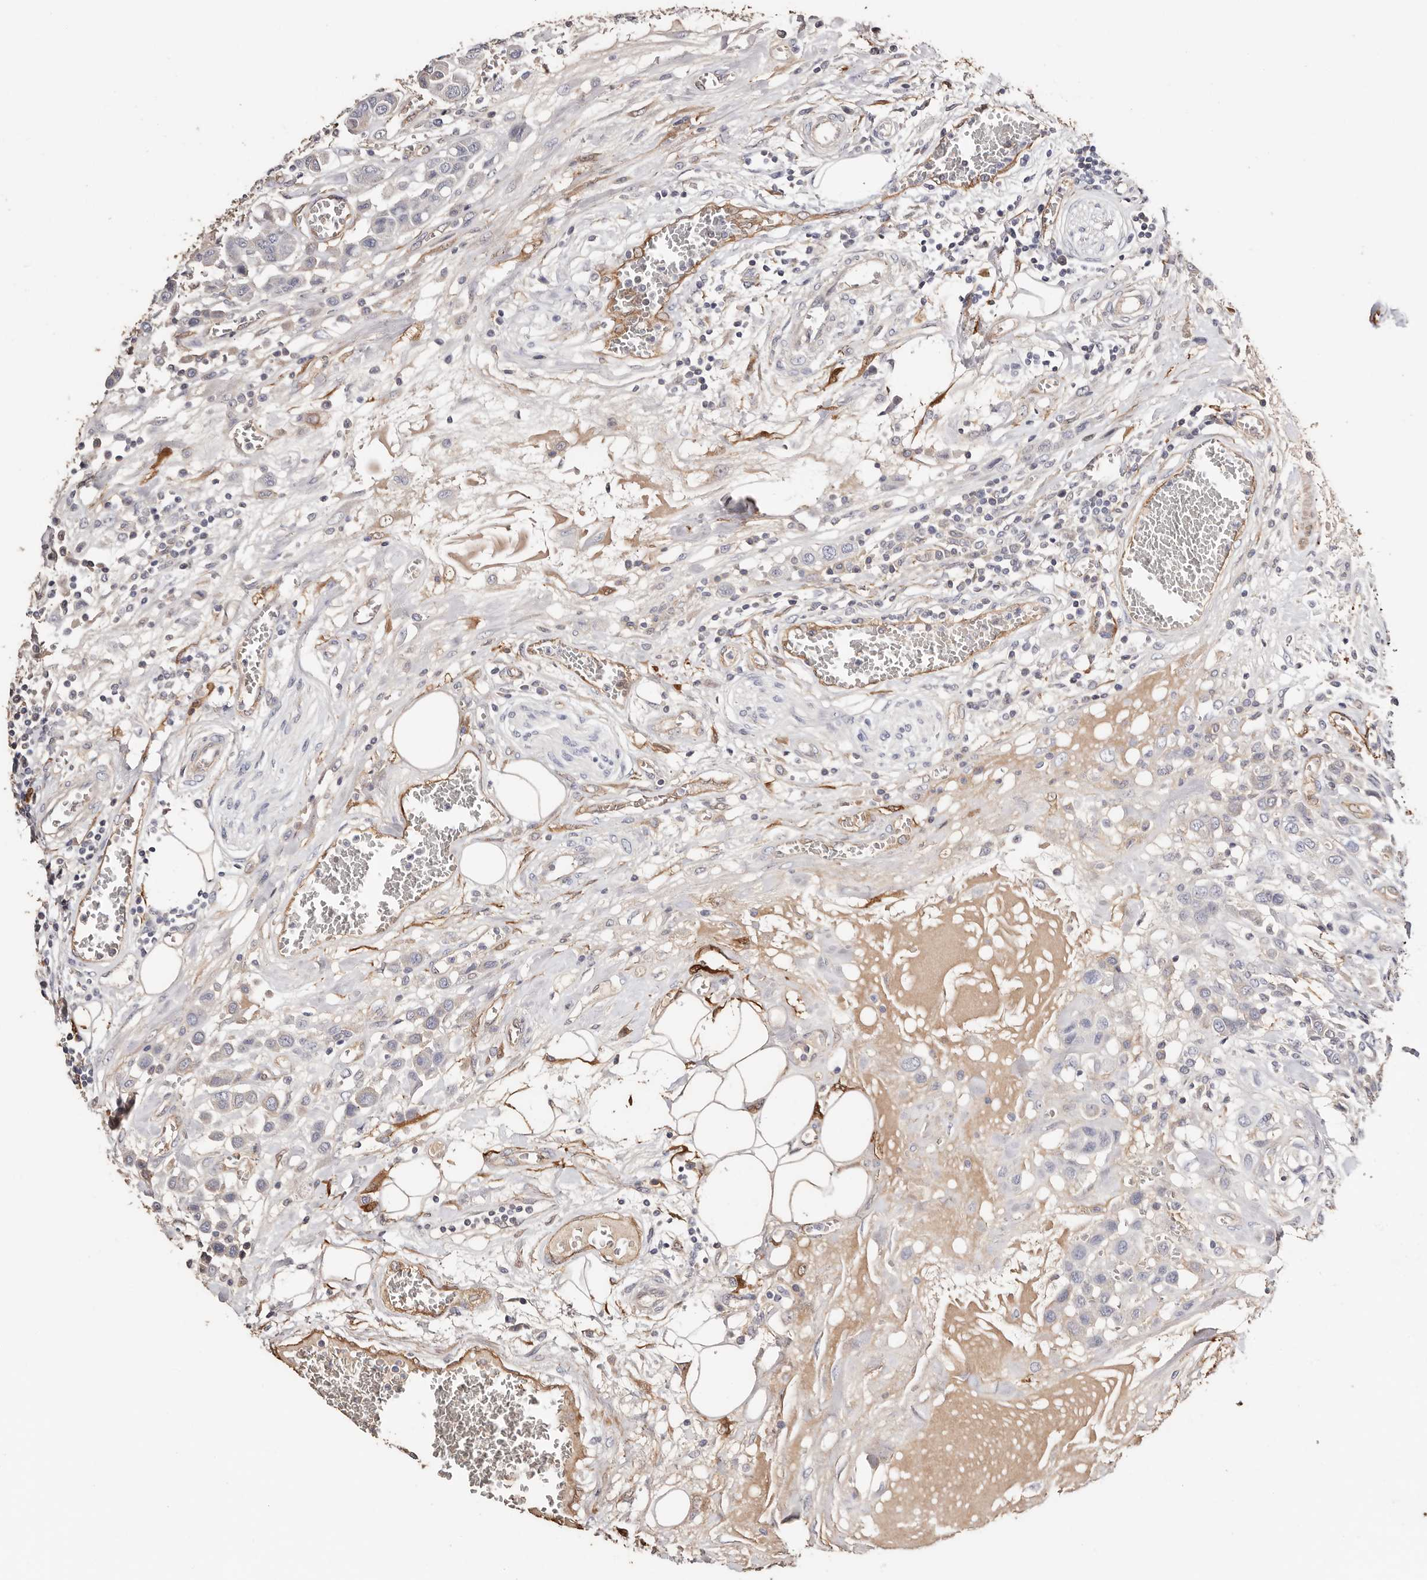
{"staining": {"intensity": "negative", "quantity": "none", "location": "none"}, "tissue": "urothelial cancer", "cell_type": "Tumor cells", "image_type": "cancer", "snomed": [{"axis": "morphology", "description": "Urothelial carcinoma, High grade"}, {"axis": "topography", "description": "Urinary bladder"}], "caption": "Tumor cells are negative for brown protein staining in urothelial cancer.", "gene": "TGM2", "patient": {"sex": "male", "age": 50}}